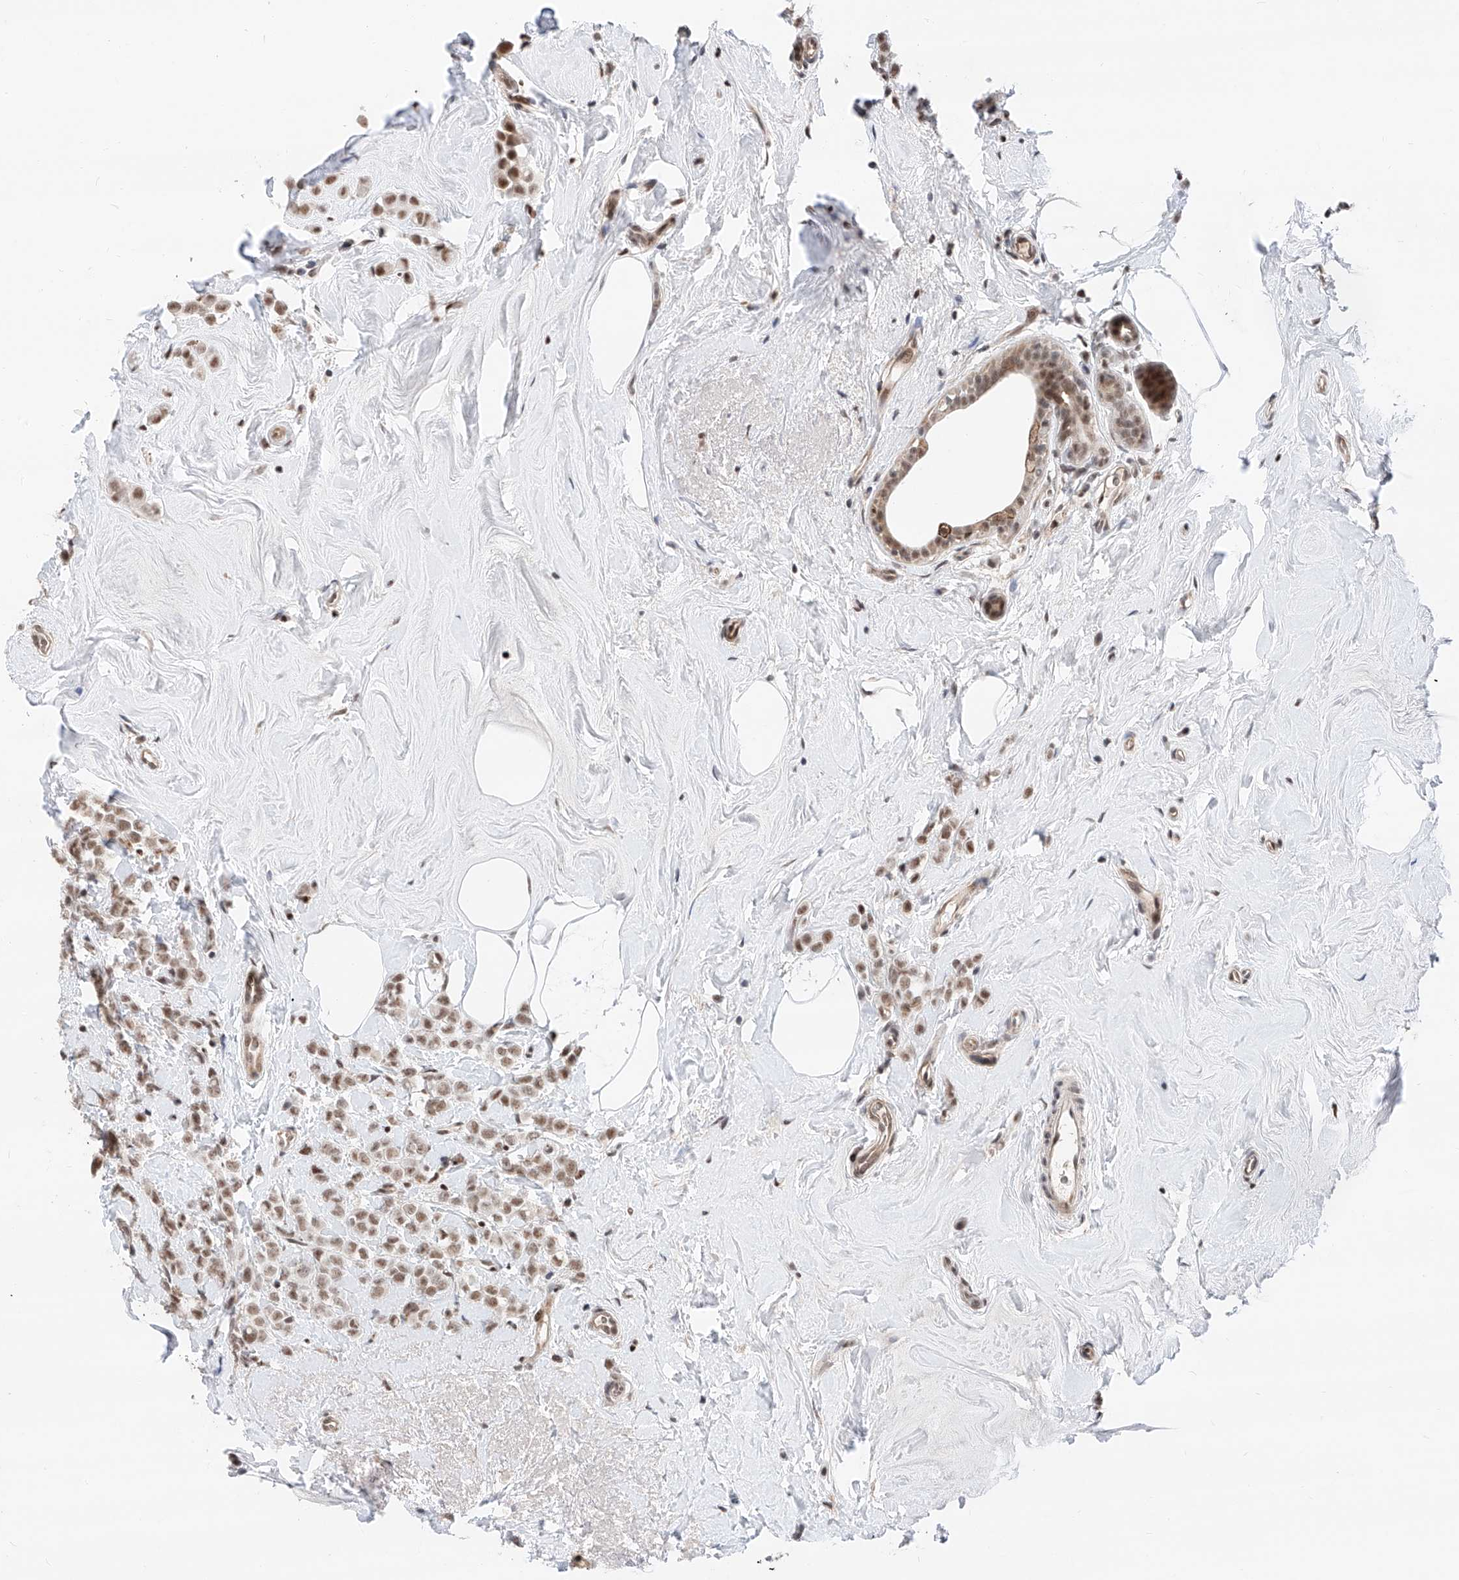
{"staining": {"intensity": "moderate", "quantity": "25%-75%", "location": "nuclear"}, "tissue": "breast cancer", "cell_type": "Tumor cells", "image_type": "cancer", "snomed": [{"axis": "morphology", "description": "Lobular carcinoma"}, {"axis": "topography", "description": "Breast"}], "caption": "The micrograph shows immunohistochemical staining of breast lobular carcinoma. There is moderate nuclear staining is appreciated in approximately 25%-75% of tumor cells.", "gene": "SNRNP200", "patient": {"sex": "female", "age": 47}}